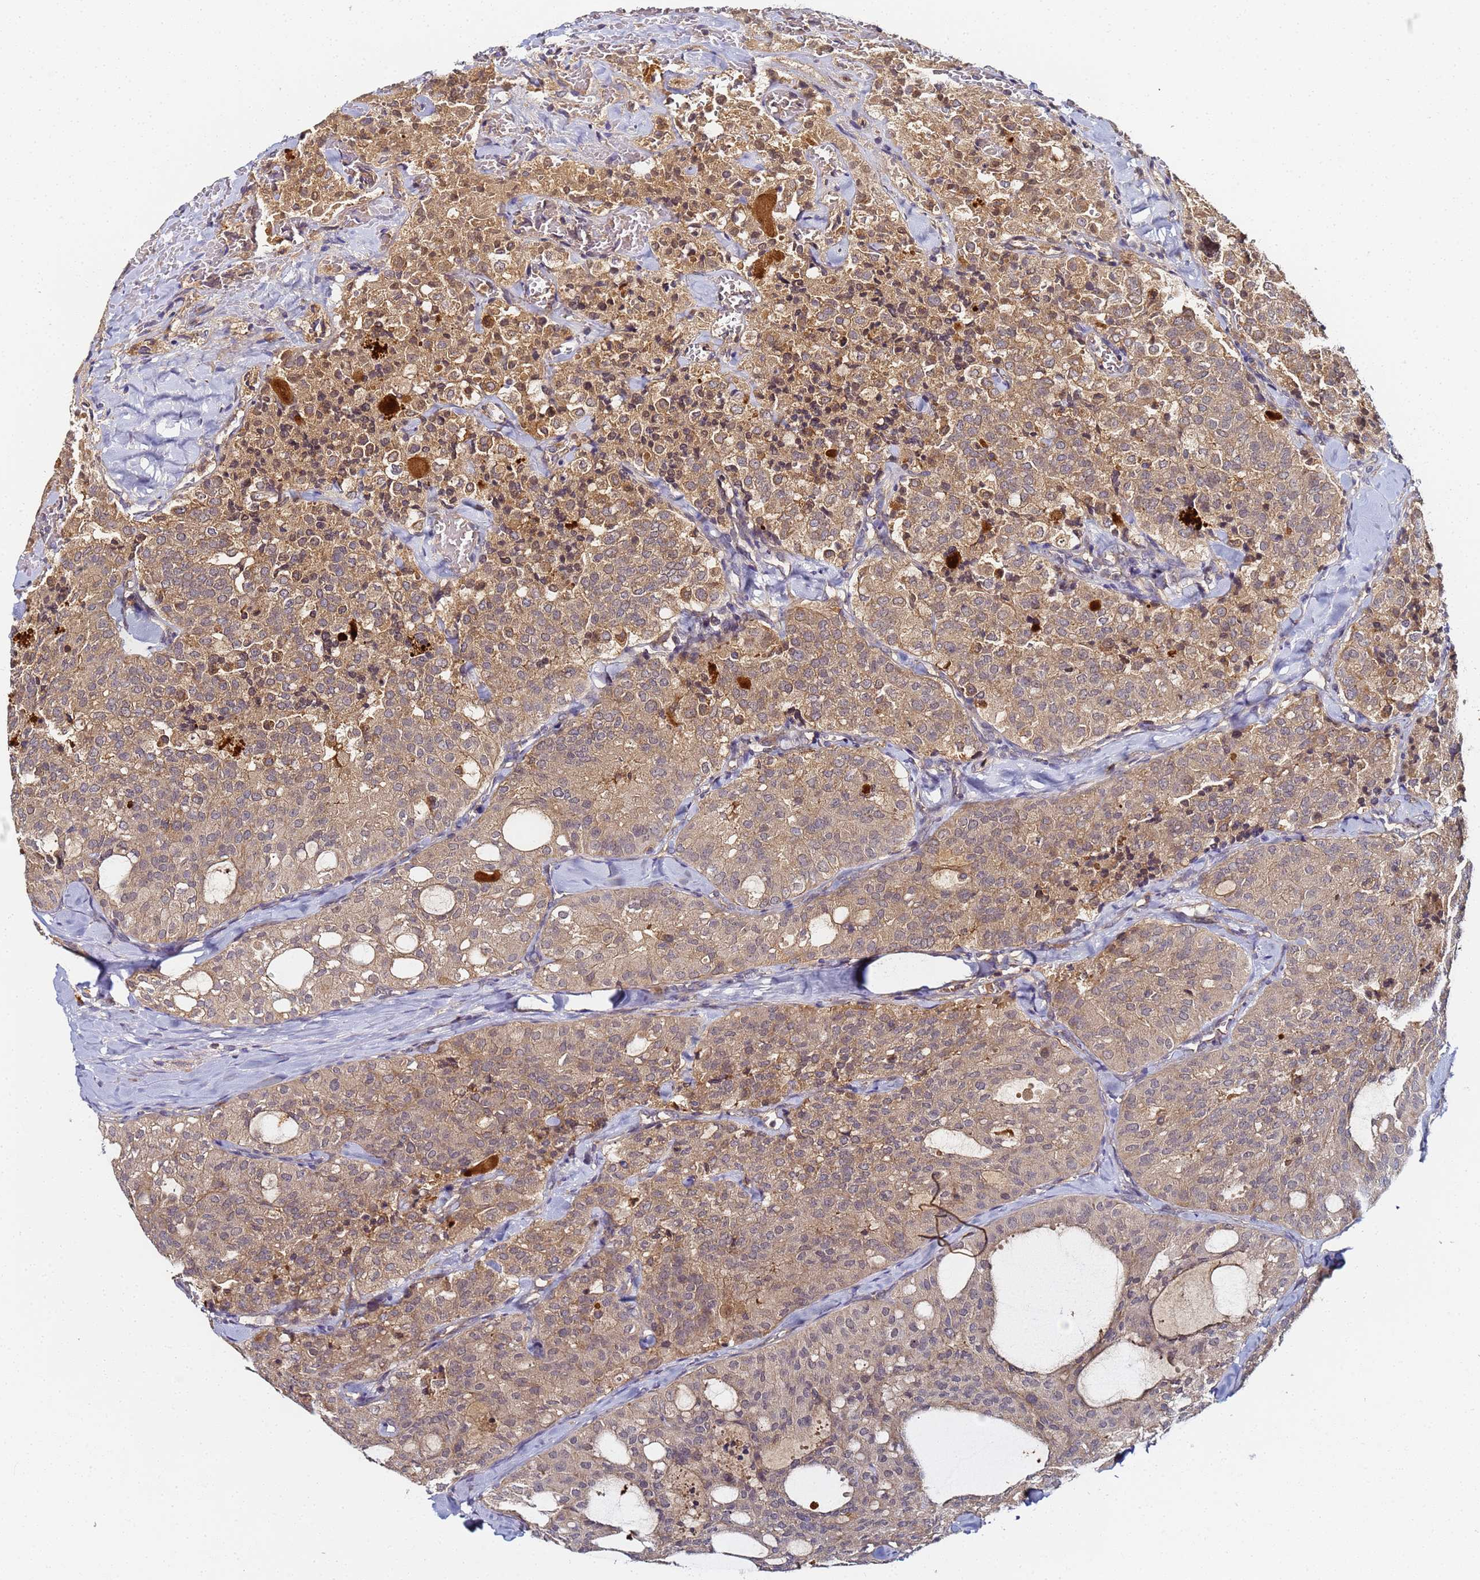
{"staining": {"intensity": "weak", "quantity": ">75%", "location": "cytoplasmic/membranous"}, "tissue": "thyroid cancer", "cell_type": "Tumor cells", "image_type": "cancer", "snomed": [{"axis": "morphology", "description": "Follicular adenoma carcinoma, NOS"}, {"axis": "topography", "description": "Thyroid gland"}], "caption": "Human thyroid cancer (follicular adenoma carcinoma) stained with a protein marker demonstrates weak staining in tumor cells.", "gene": "LRRC69", "patient": {"sex": "male", "age": 75}}